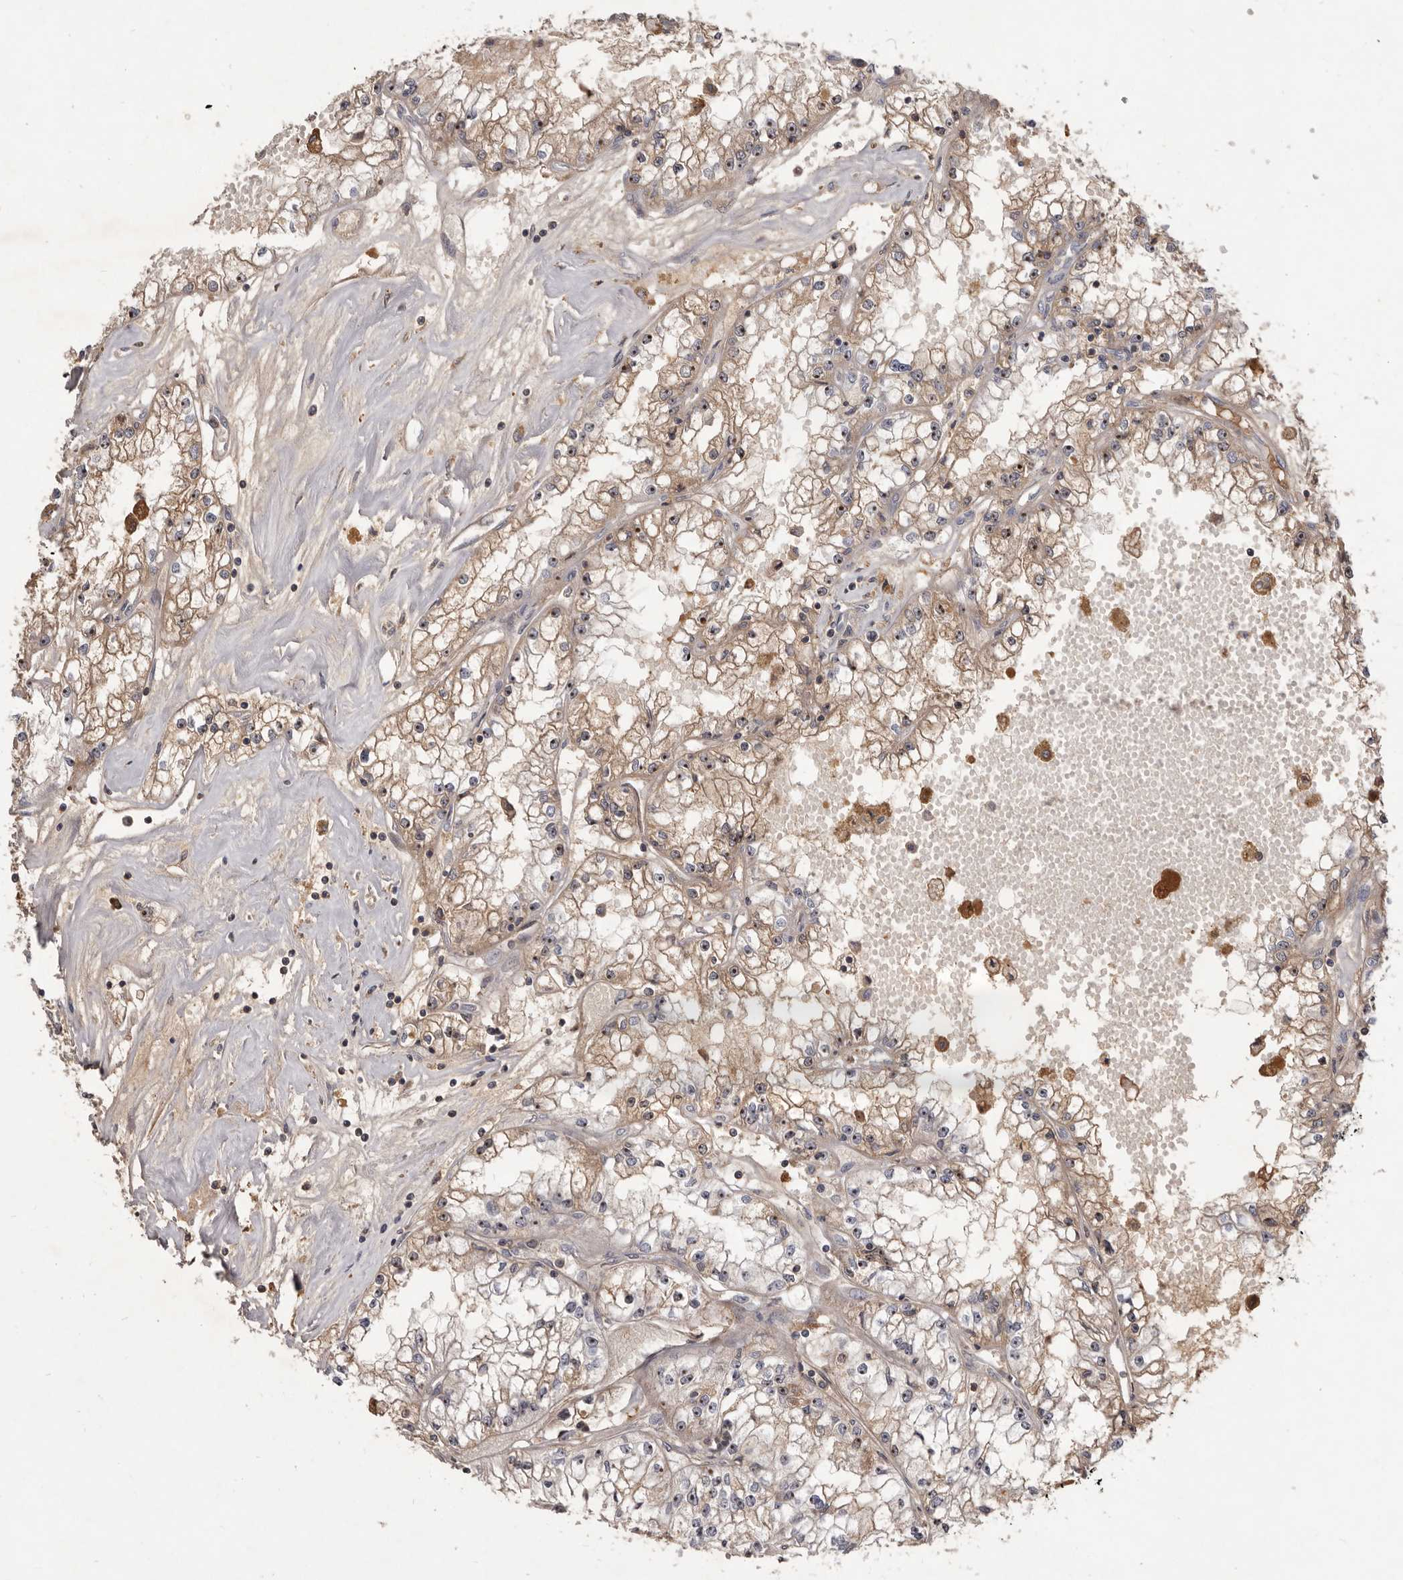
{"staining": {"intensity": "weak", "quantity": ">75%", "location": "cytoplasmic/membranous"}, "tissue": "renal cancer", "cell_type": "Tumor cells", "image_type": "cancer", "snomed": [{"axis": "morphology", "description": "Adenocarcinoma, NOS"}, {"axis": "topography", "description": "Kidney"}], "caption": "IHC photomicrograph of neoplastic tissue: renal cancer stained using immunohistochemistry reveals low levels of weak protein expression localized specifically in the cytoplasmic/membranous of tumor cells, appearing as a cytoplasmic/membranous brown color.", "gene": "TTC39A", "patient": {"sex": "male", "age": 56}}